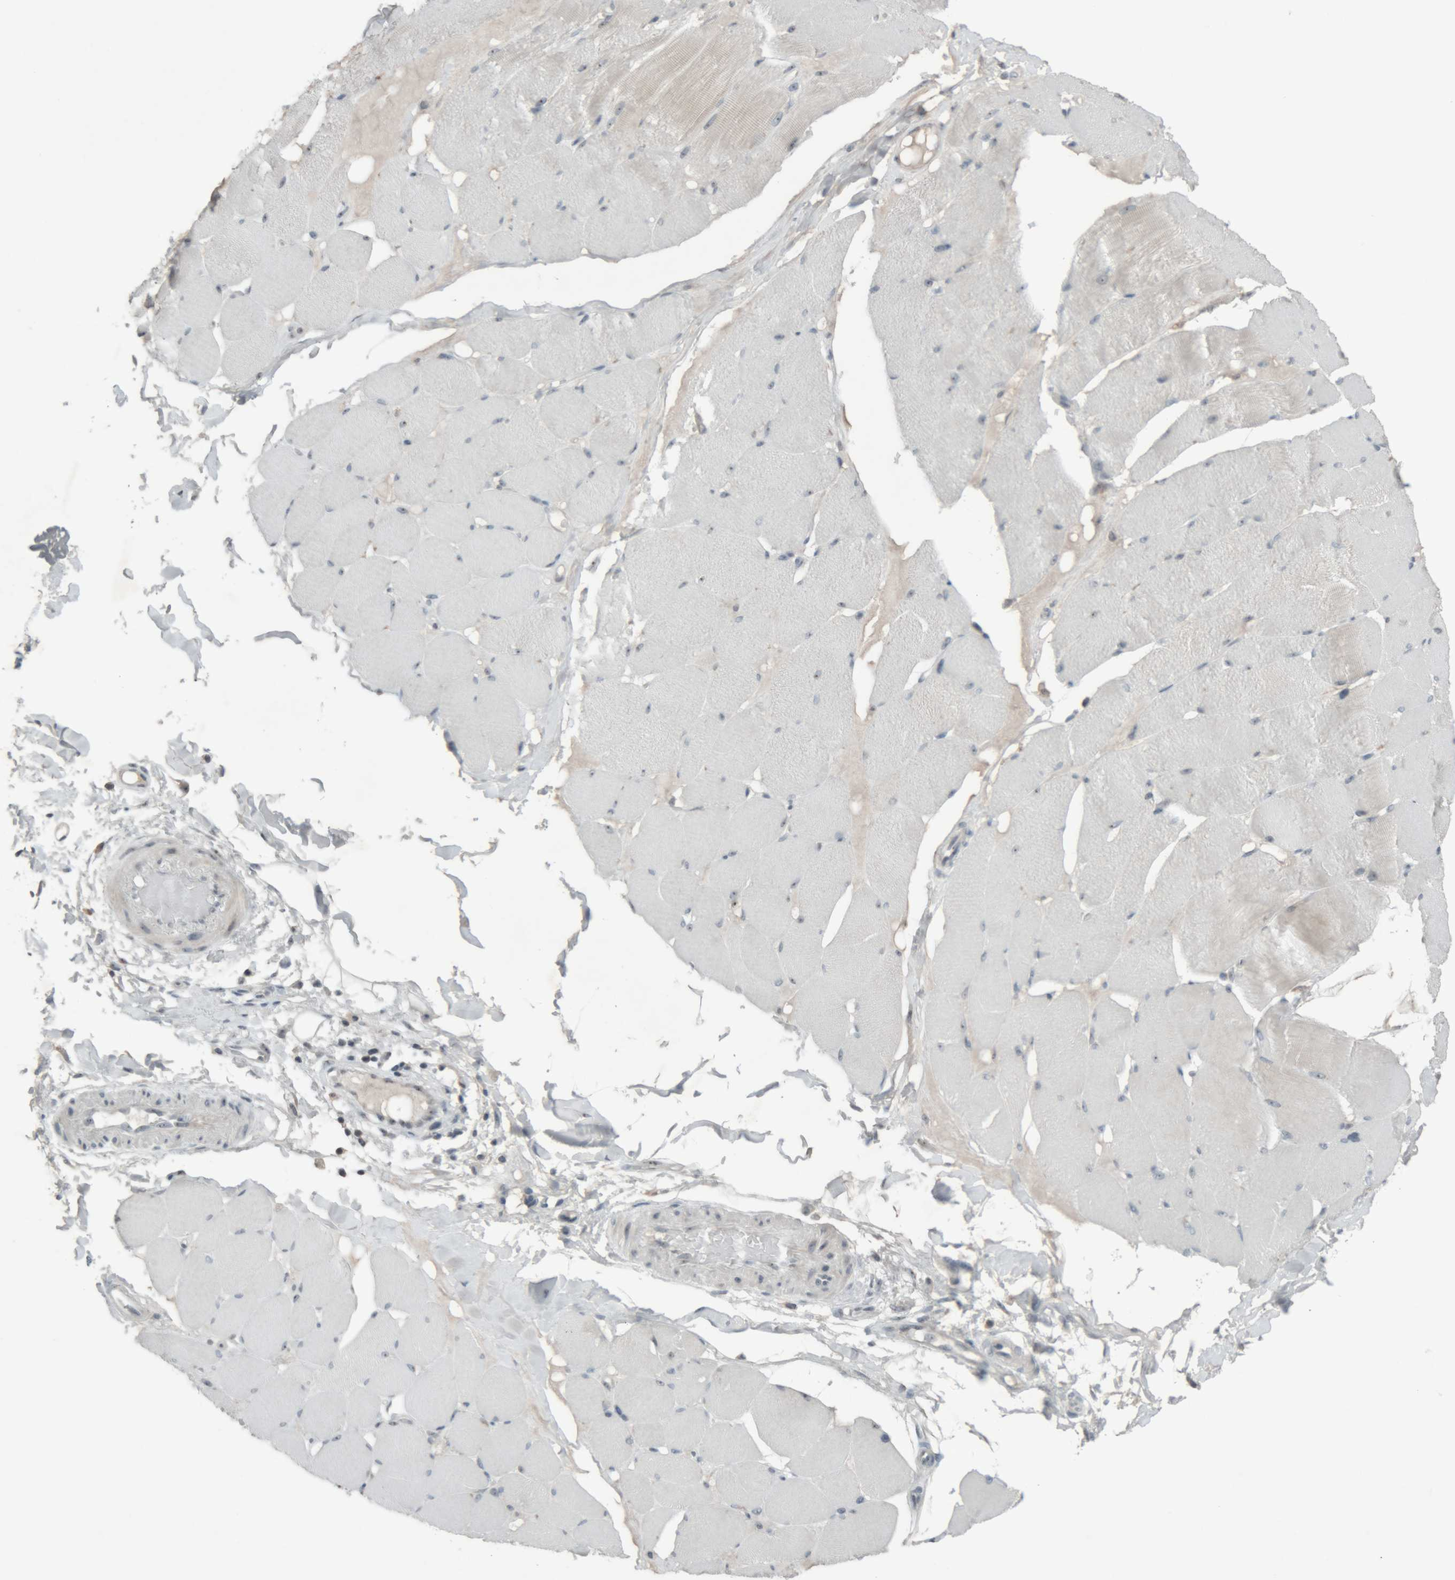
{"staining": {"intensity": "weak", "quantity": "<25%", "location": "nuclear"}, "tissue": "skeletal muscle", "cell_type": "Myocytes", "image_type": "normal", "snomed": [{"axis": "morphology", "description": "Normal tissue, NOS"}, {"axis": "topography", "description": "Skin"}, {"axis": "topography", "description": "Skeletal muscle"}], "caption": "Myocytes are negative for brown protein staining in benign skeletal muscle. (Stains: DAB IHC with hematoxylin counter stain, Microscopy: brightfield microscopy at high magnification).", "gene": "RPF1", "patient": {"sex": "male", "age": 83}}